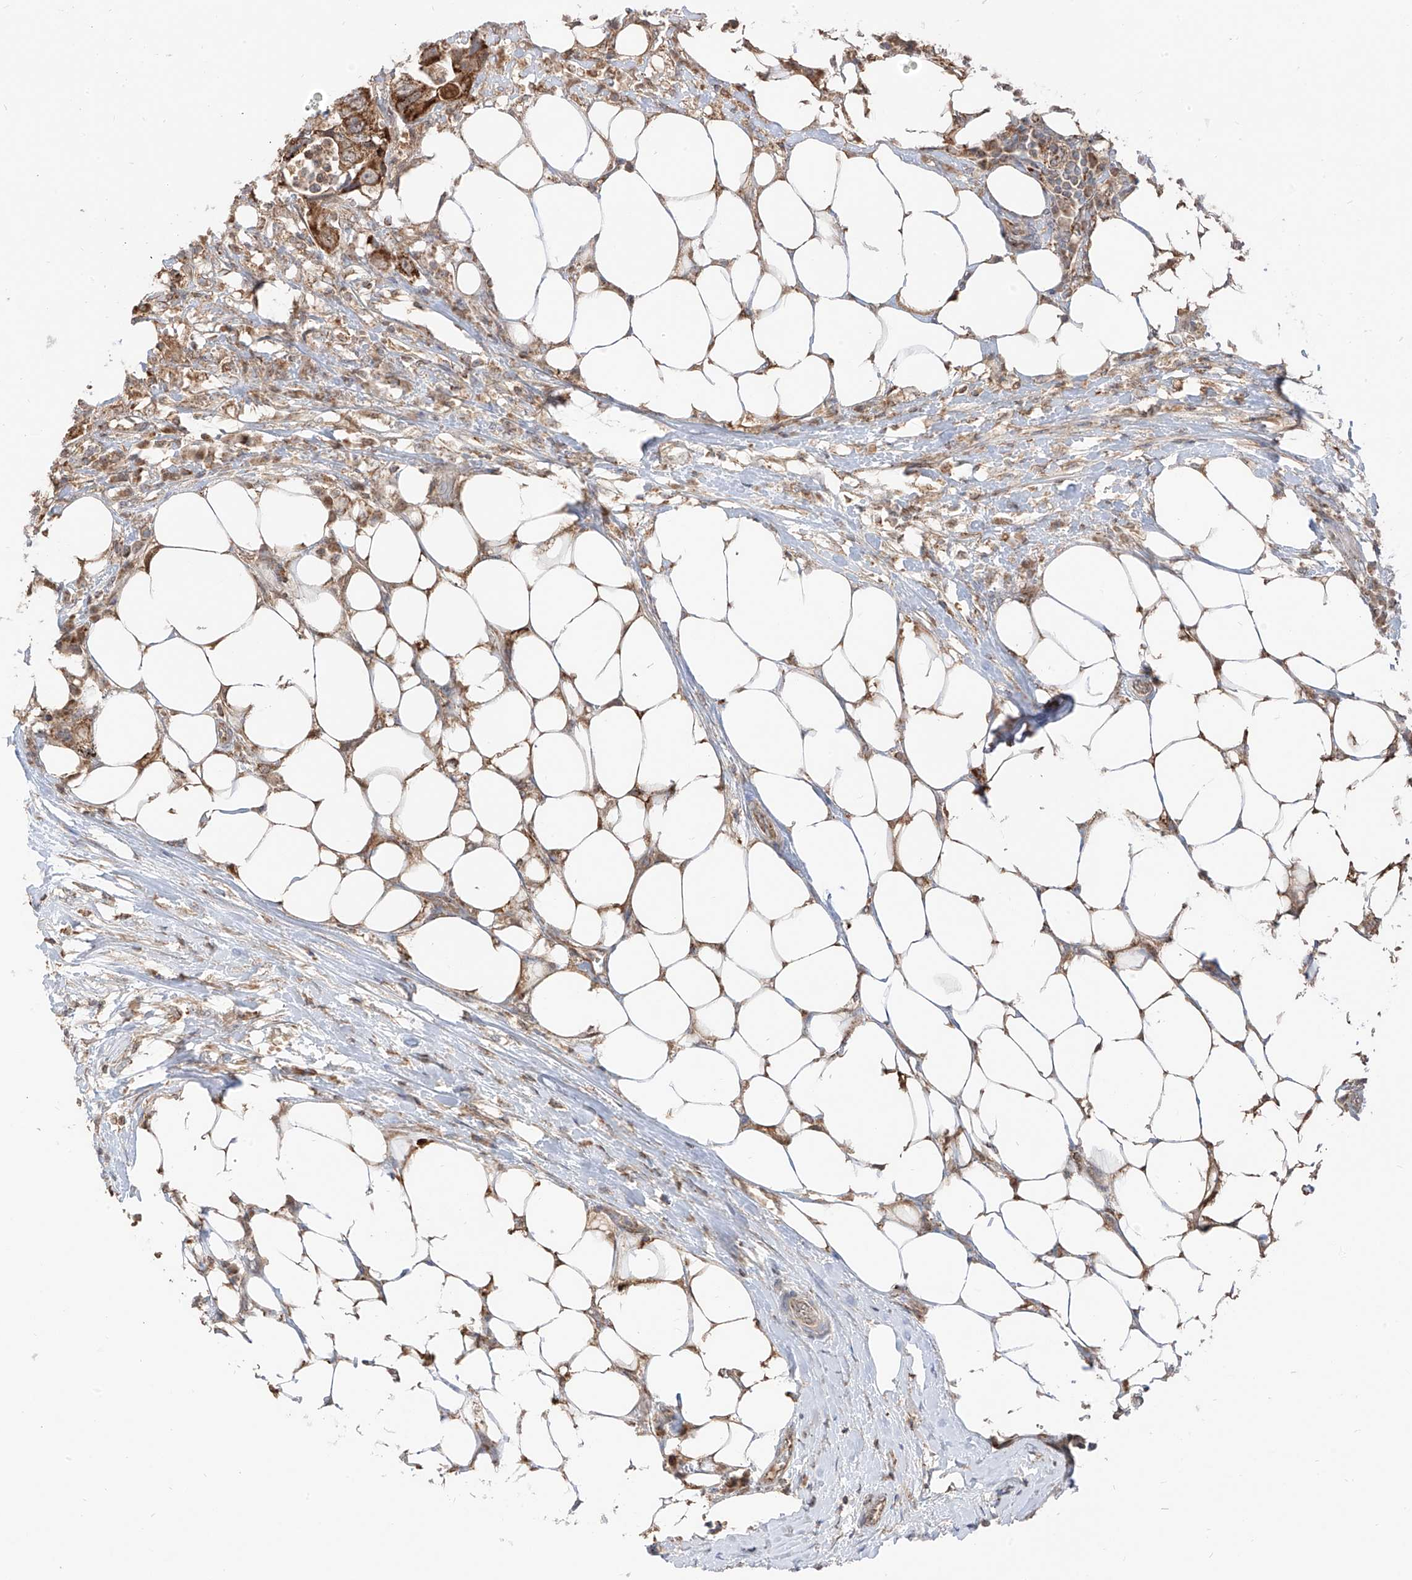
{"staining": {"intensity": "strong", "quantity": ">75%", "location": "cytoplasmic/membranous"}, "tissue": "colorectal cancer", "cell_type": "Tumor cells", "image_type": "cancer", "snomed": [{"axis": "morphology", "description": "Adenocarcinoma, NOS"}, {"axis": "topography", "description": "Colon"}], "caption": "A brown stain labels strong cytoplasmic/membranous expression of a protein in colorectal cancer tumor cells.", "gene": "ETHE1", "patient": {"sex": "male", "age": 71}}